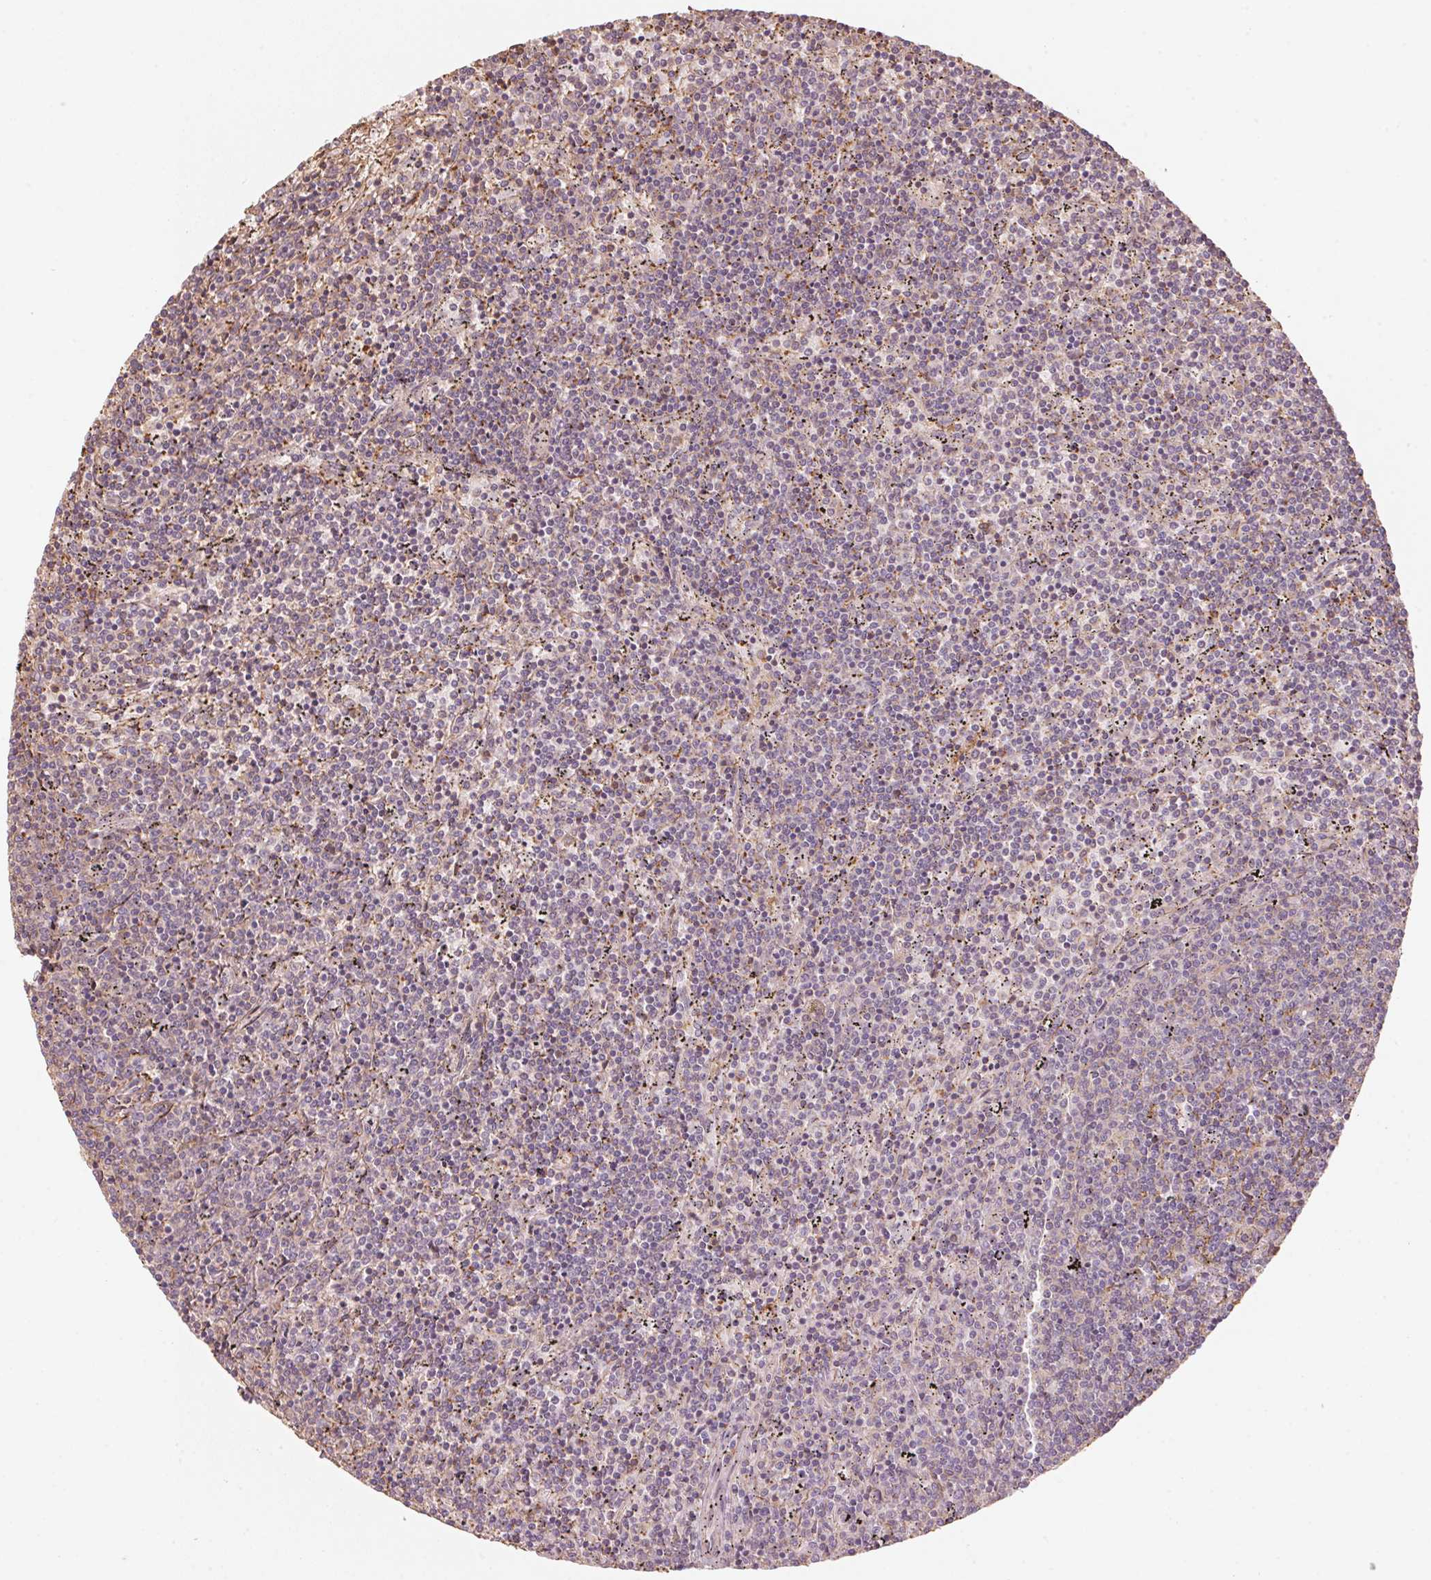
{"staining": {"intensity": "negative", "quantity": "none", "location": "none"}, "tissue": "lymphoma", "cell_type": "Tumor cells", "image_type": "cancer", "snomed": [{"axis": "morphology", "description": "Malignant lymphoma, non-Hodgkin's type, Low grade"}, {"axis": "topography", "description": "Spleen"}], "caption": "Immunohistochemical staining of human low-grade malignant lymphoma, non-Hodgkin's type shows no significant staining in tumor cells.", "gene": "QDPR", "patient": {"sex": "female", "age": 50}}